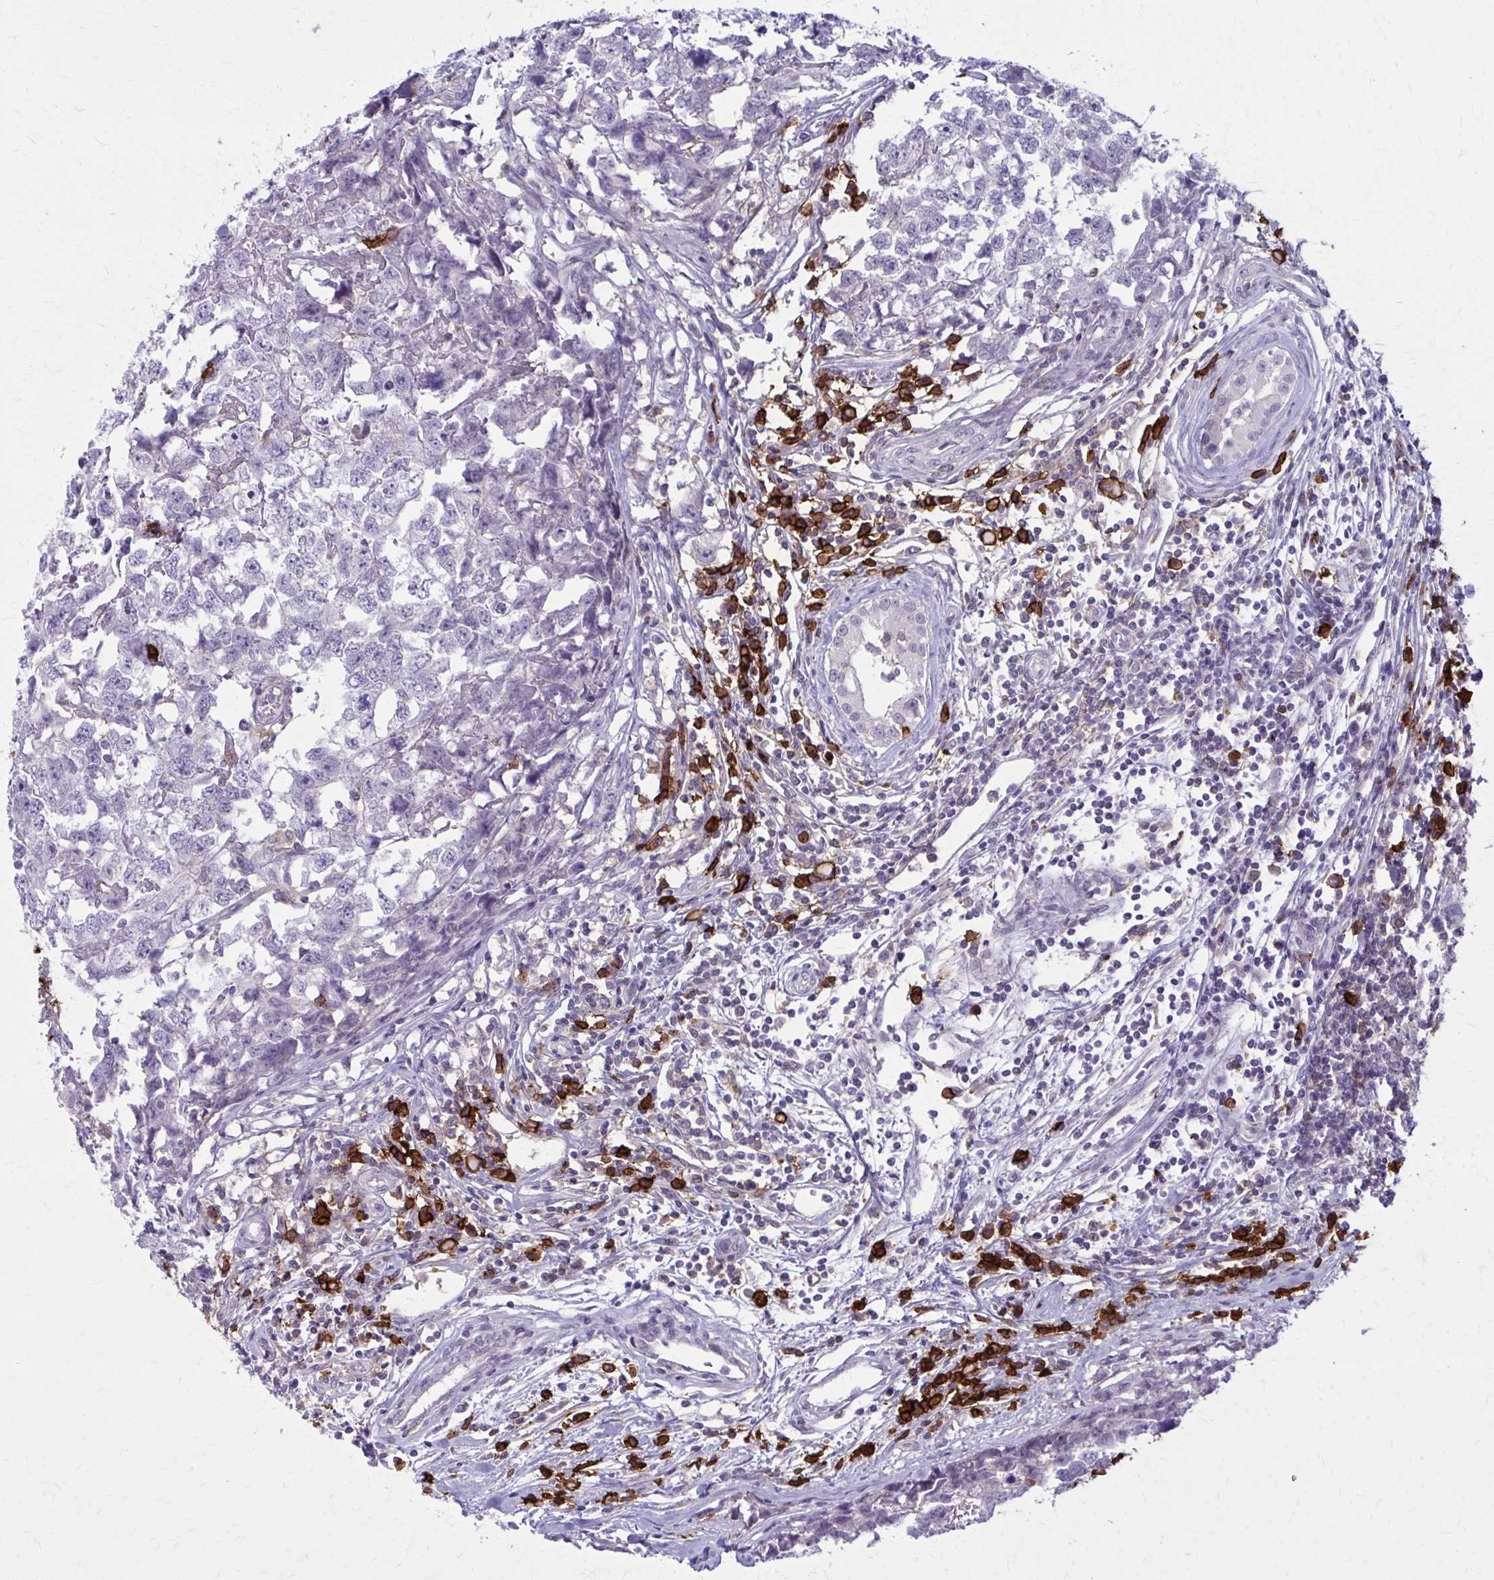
{"staining": {"intensity": "negative", "quantity": "none", "location": "none"}, "tissue": "testis cancer", "cell_type": "Tumor cells", "image_type": "cancer", "snomed": [{"axis": "morphology", "description": "Carcinoma, Embryonal, NOS"}, {"axis": "topography", "description": "Testis"}], "caption": "Immunohistochemistry histopathology image of neoplastic tissue: human testis embryonal carcinoma stained with DAB (3,3'-diaminobenzidine) shows no significant protein staining in tumor cells.", "gene": "CD38", "patient": {"sex": "male", "age": 22}}